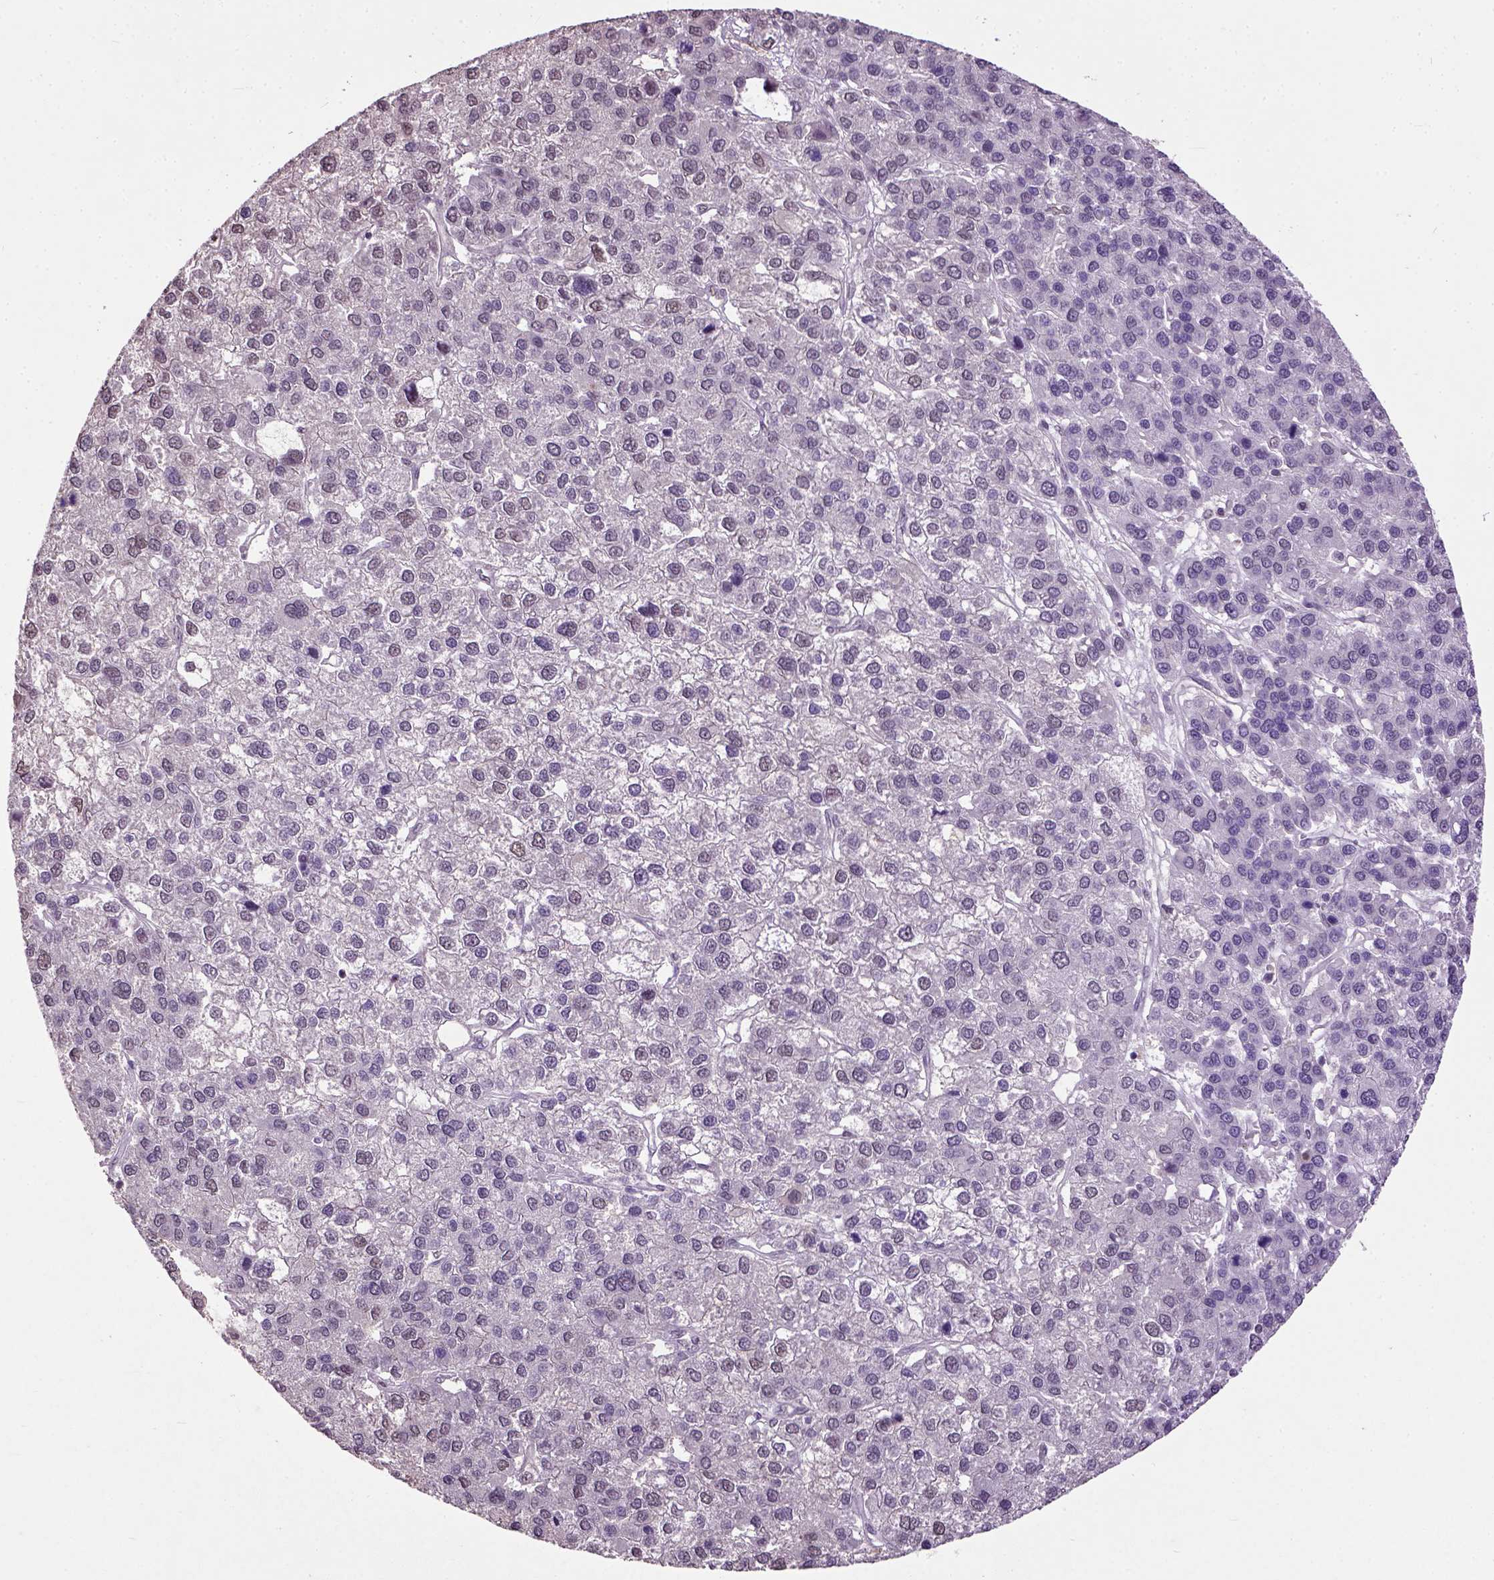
{"staining": {"intensity": "moderate", "quantity": "25%-75%", "location": "nuclear"}, "tissue": "liver cancer", "cell_type": "Tumor cells", "image_type": "cancer", "snomed": [{"axis": "morphology", "description": "Carcinoma, Hepatocellular, NOS"}, {"axis": "topography", "description": "Liver"}], "caption": "This is a histology image of immunohistochemistry (IHC) staining of liver hepatocellular carcinoma, which shows moderate expression in the nuclear of tumor cells.", "gene": "UBA3", "patient": {"sex": "female", "age": 41}}